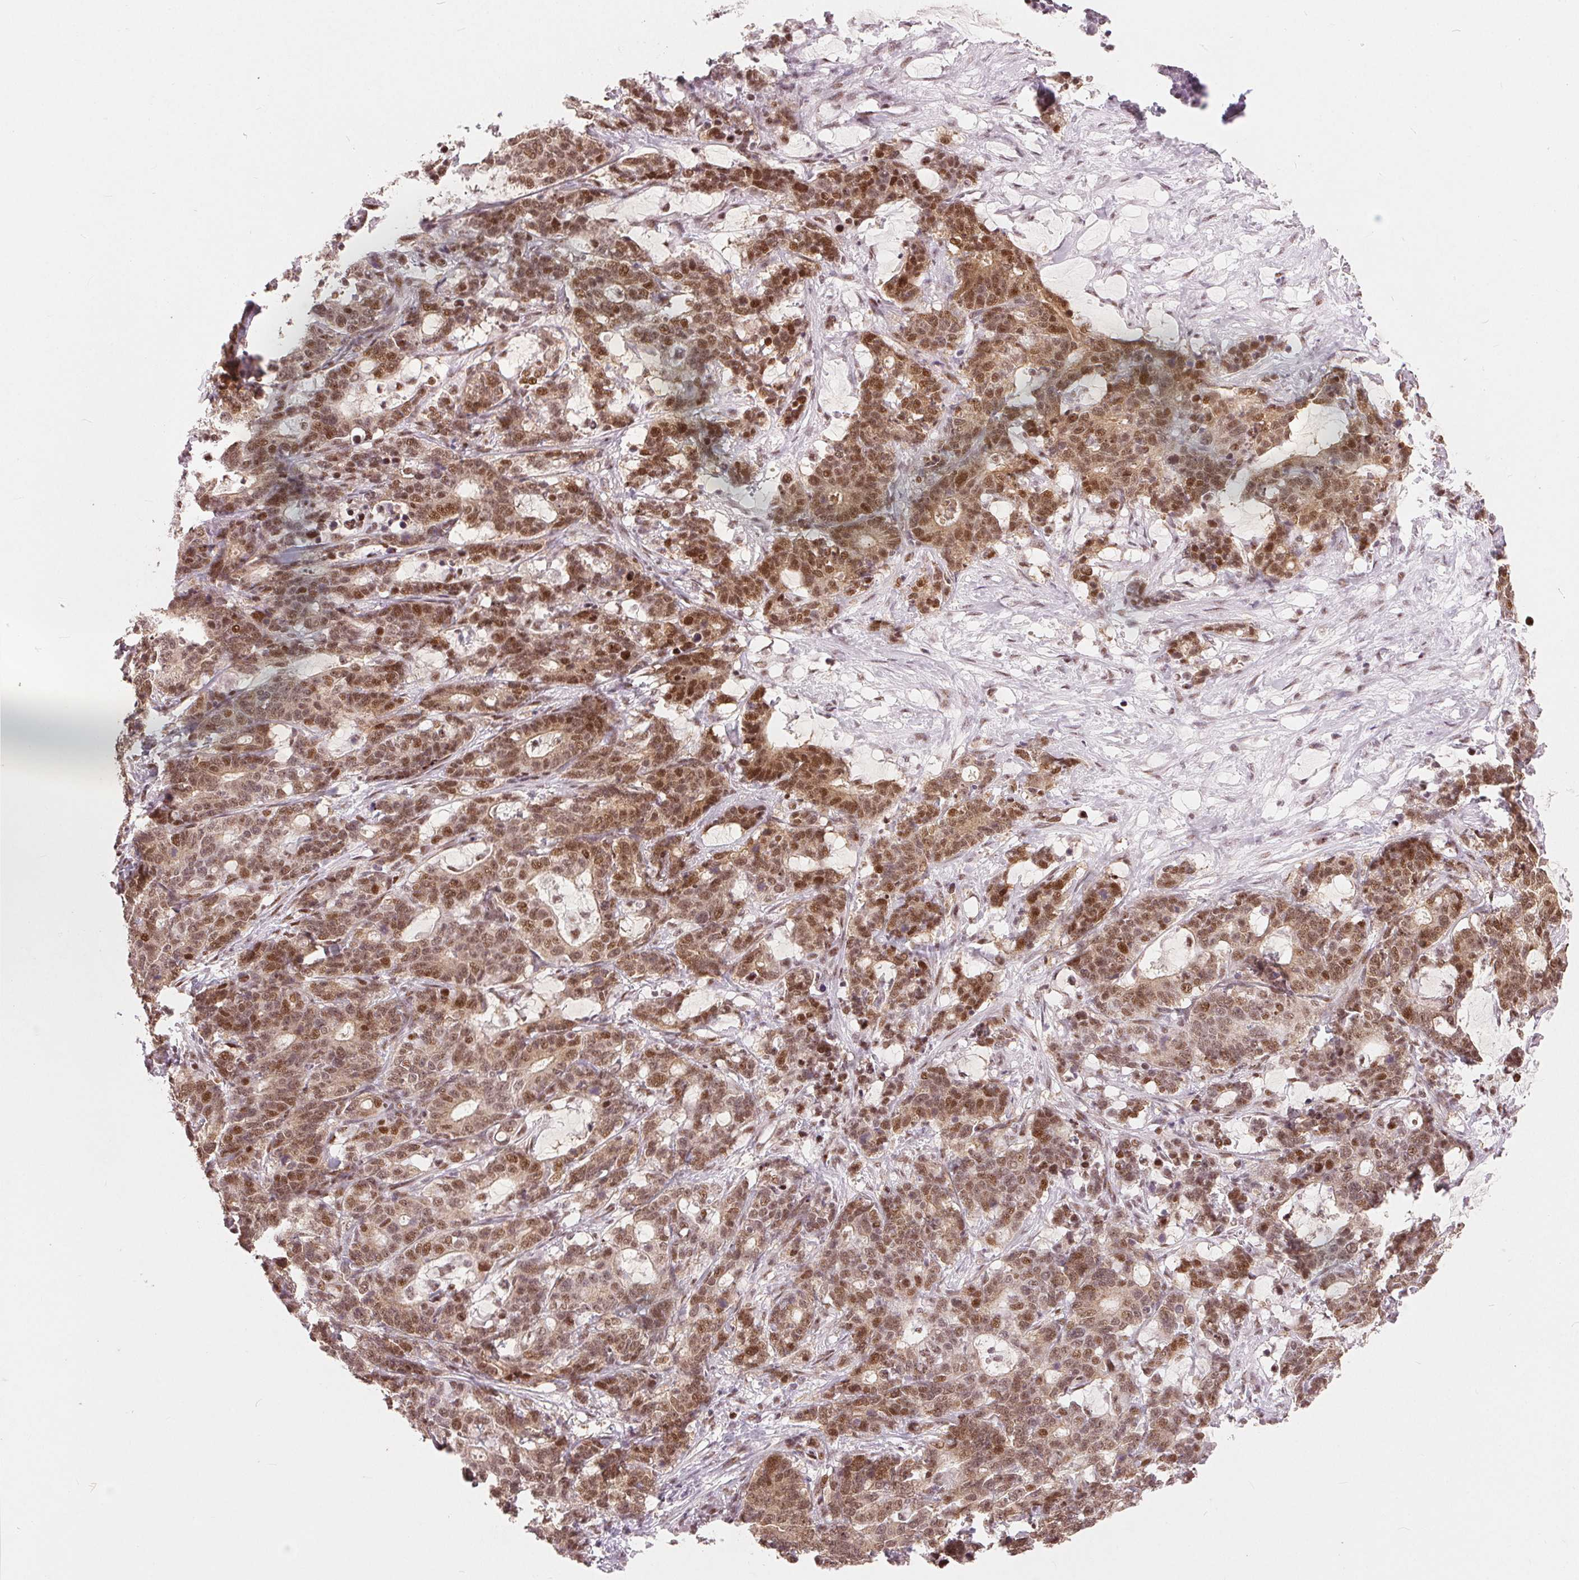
{"staining": {"intensity": "moderate", "quantity": ">75%", "location": "nuclear"}, "tissue": "stomach cancer", "cell_type": "Tumor cells", "image_type": "cancer", "snomed": [{"axis": "morphology", "description": "Normal tissue, NOS"}, {"axis": "morphology", "description": "Adenocarcinoma, NOS"}, {"axis": "topography", "description": "Stomach"}], "caption": "A brown stain highlights moderate nuclear staining of a protein in stomach cancer (adenocarcinoma) tumor cells.", "gene": "ZNF703", "patient": {"sex": "female", "age": 64}}